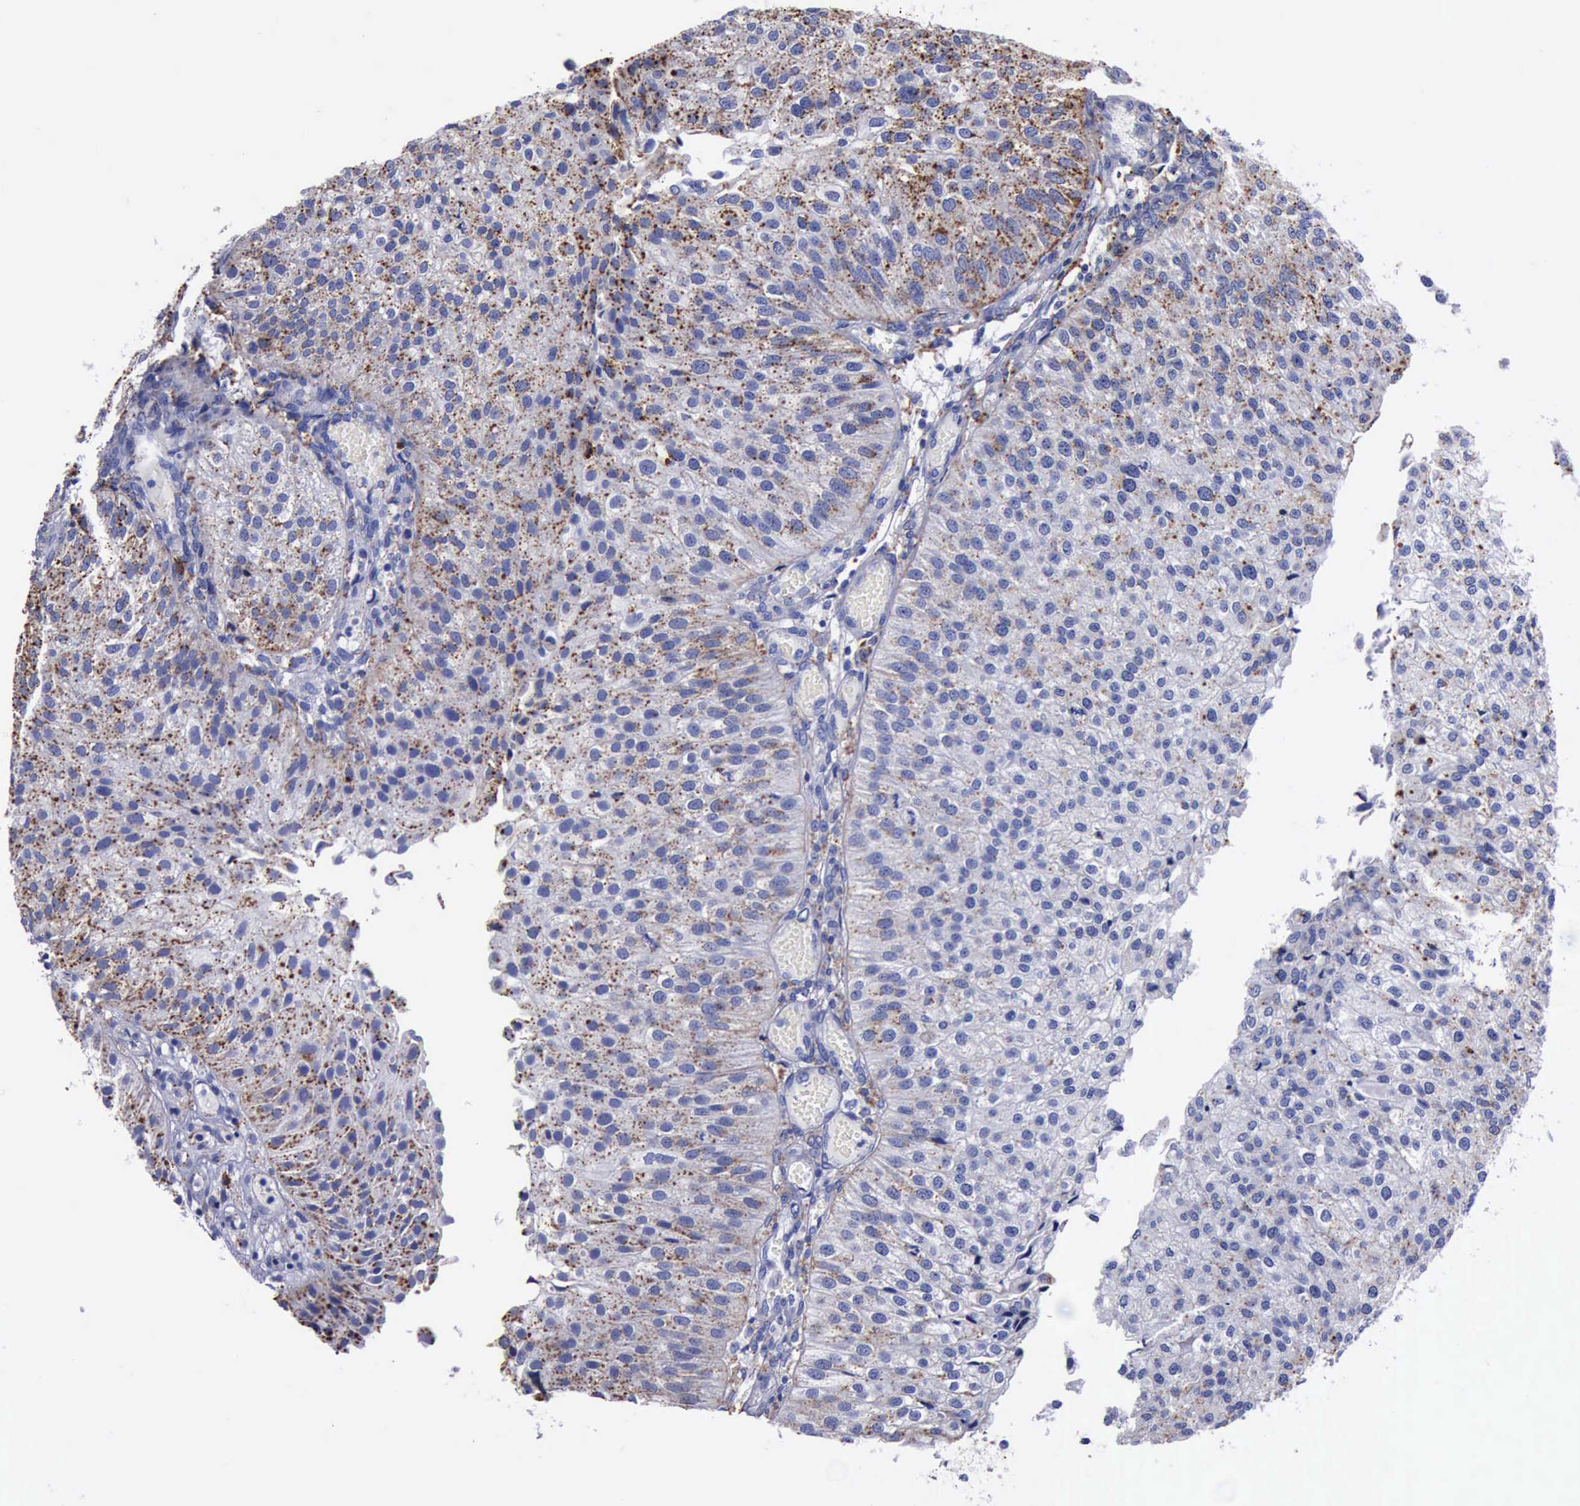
{"staining": {"intensity": "weak", "quantity": "<25%", "location": "cytoplasmic/membranous"}, "tissue": "urothelial cancer", "cell_type": "Tumor cells", "image_type": "cancer", "snomed": [{"axis": "morphology", "description": "Urothelial carcinoma, Low grade"}, {"axis": "topography", "description": "Urinary bladder"}], "caption": "Photomicrograph shows no protein expression in tumor cells of urothelial cancer tissue. Brightfield microscopy of immunohistochemistry (IHC) stained with DAB (3,3'-diaminobenzidine) (brown) and hematoxylin (blue), captured at high magnification.", "gene": "CTSD", "patient": {"sex": "female", "age": 89}}